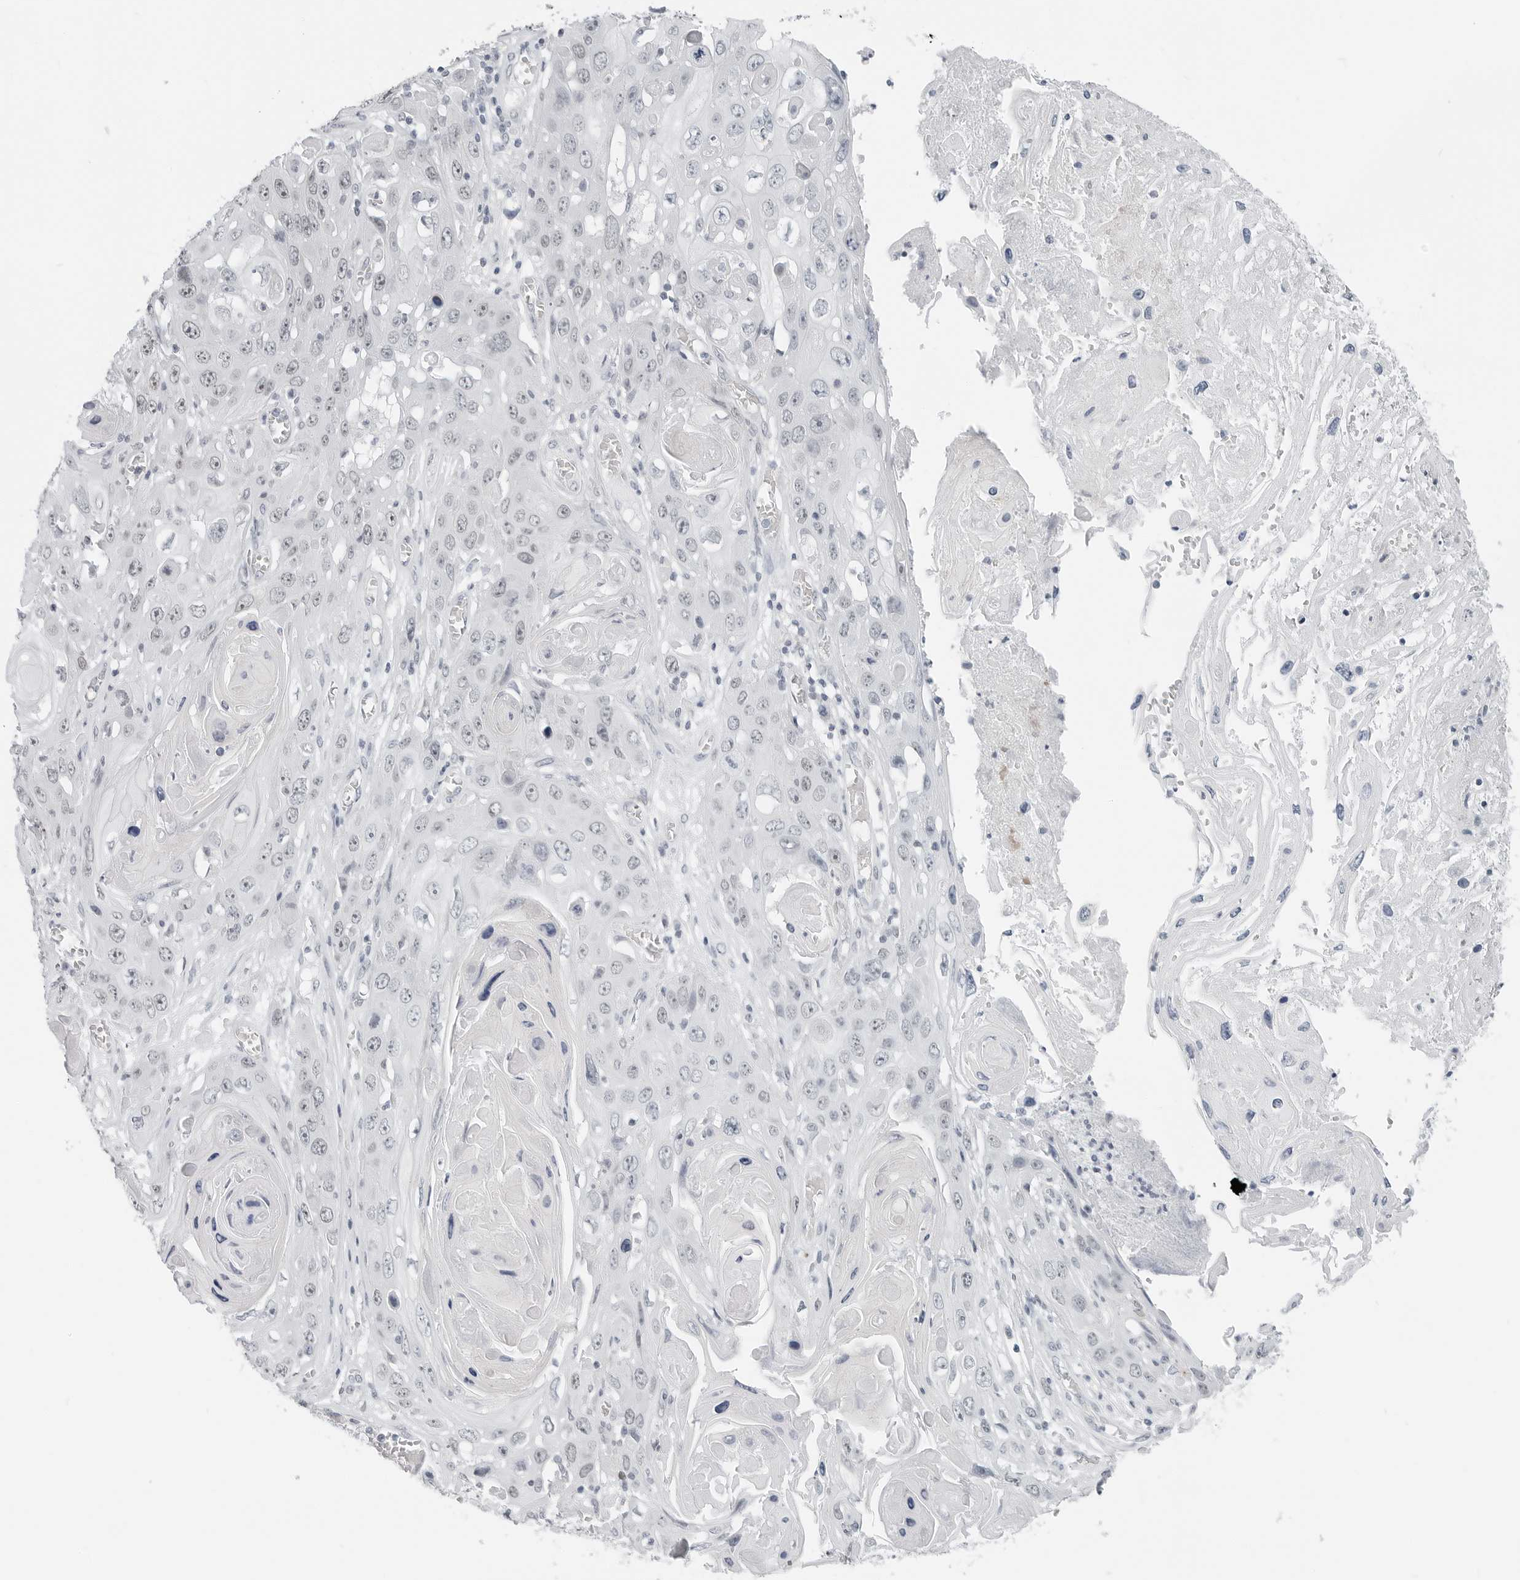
{"staining": {"intensity": "negative", "quantity": "none", "location": "none"}, "tissue": "skin cancer", "cell_type": "Tumor cells", "image_type": "cancer", "snomed": [{"axis": "morphology", "description": "Squamous cell carcinoma, NOS"}, {"axis": "topography", "description": "Skin"}], "caption": "Human skin cancer stained for a protein using IHC reveals no positivity in tumor cells.", "gene": "XIRP1", "patient": {"sex": "male", "age": 55}}